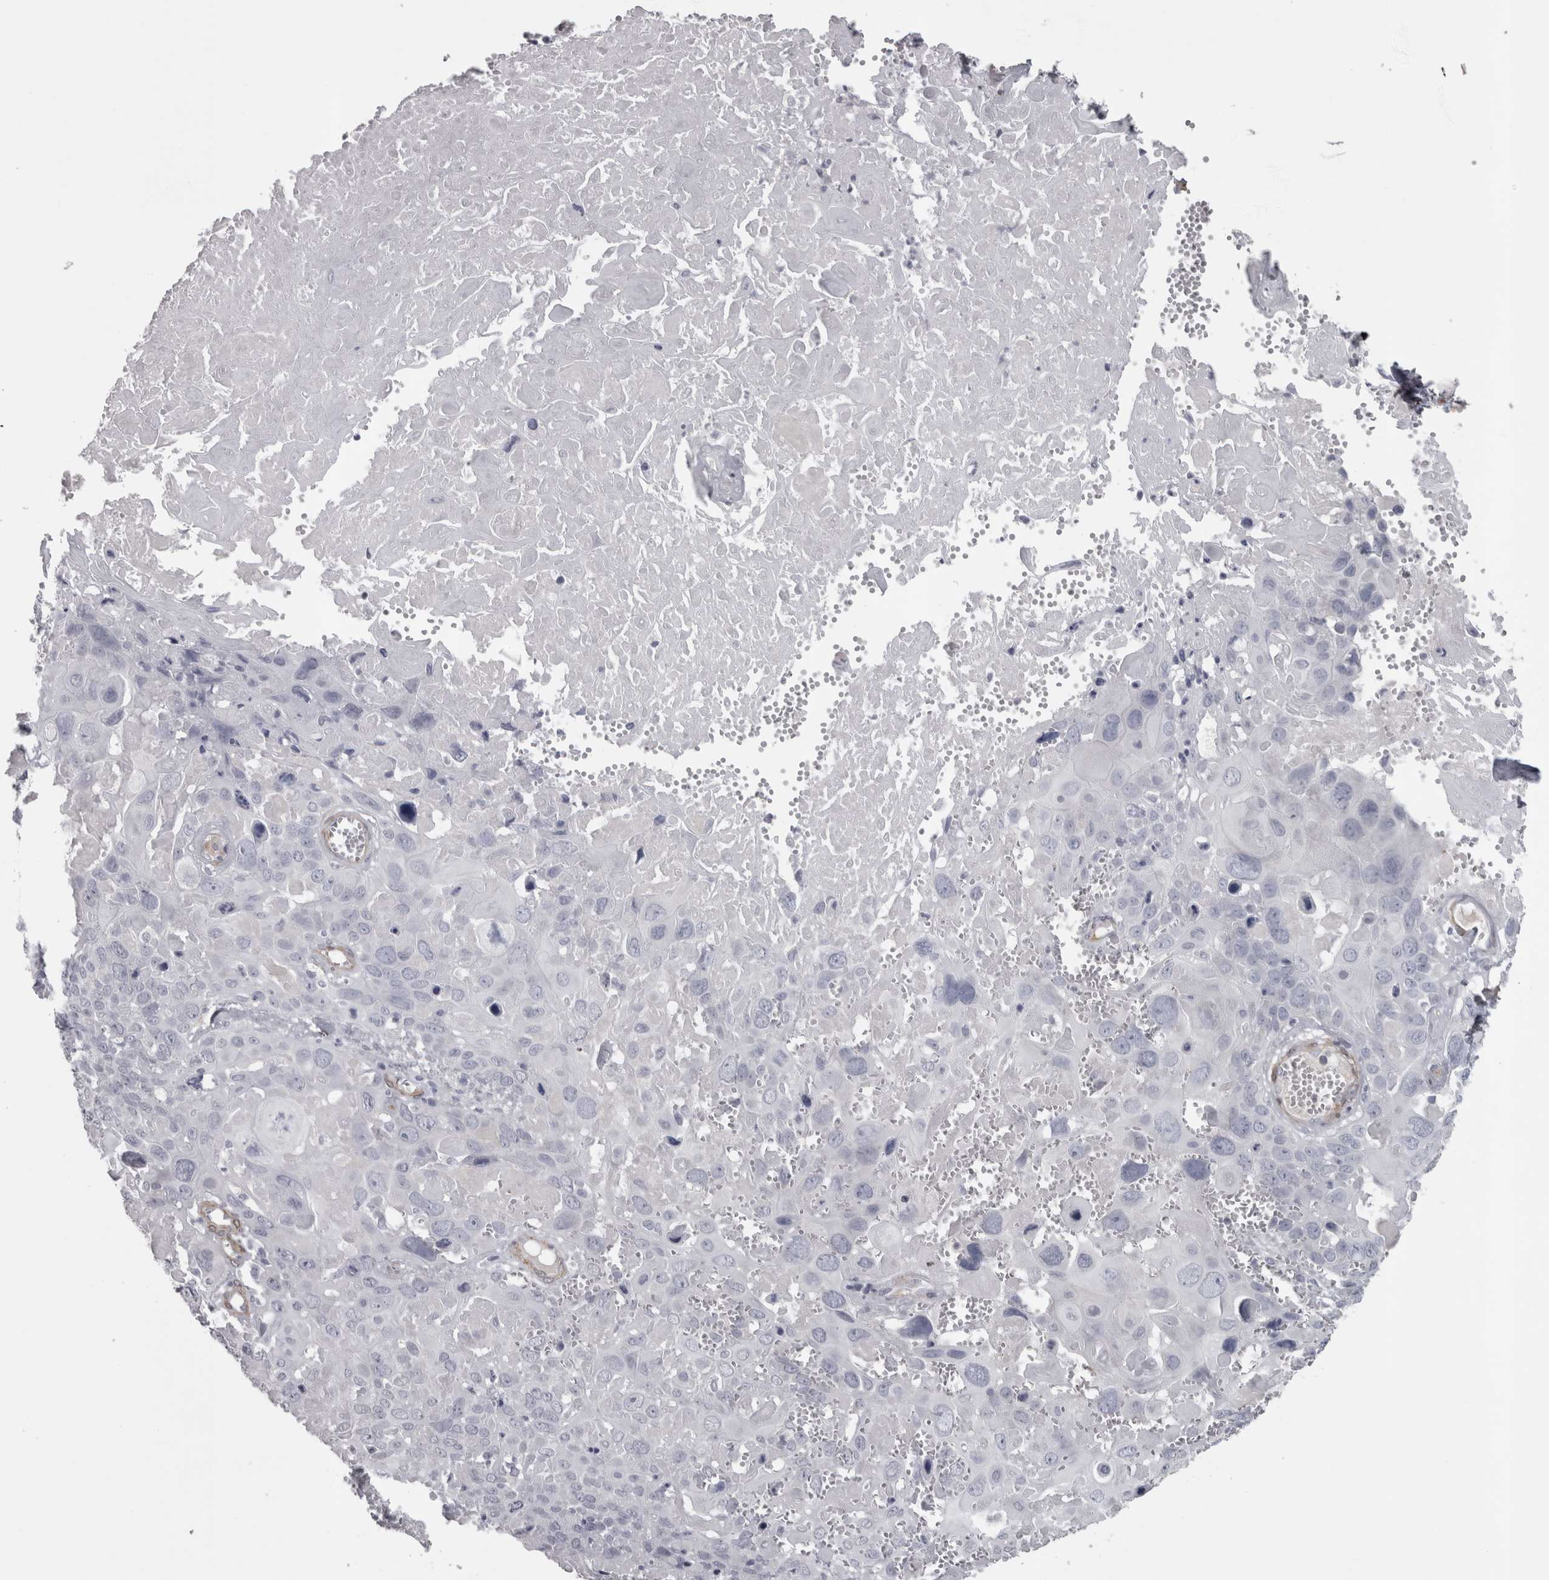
{"staining": {"intensity": "negative", "quantity": "none", "location": "none"}, "tissue": "cervical cancer", "cell_type": "Tumor cells", "image_type": "cancer", "snomed": [{"axis": "morphology", "description": "Squamous cell carcinoma, NOS"}, {"axis": "topography", "description": "Cervix"}], "caption": "This micrograph is of cervical cancer stained with immunohistochemistry to label a protein in brown with the nuclei are counter-stained blue. There is no positivity in tumor cells.", "gene": "PPP1R12B", "patient": {"sex": "female", "age": 74}}